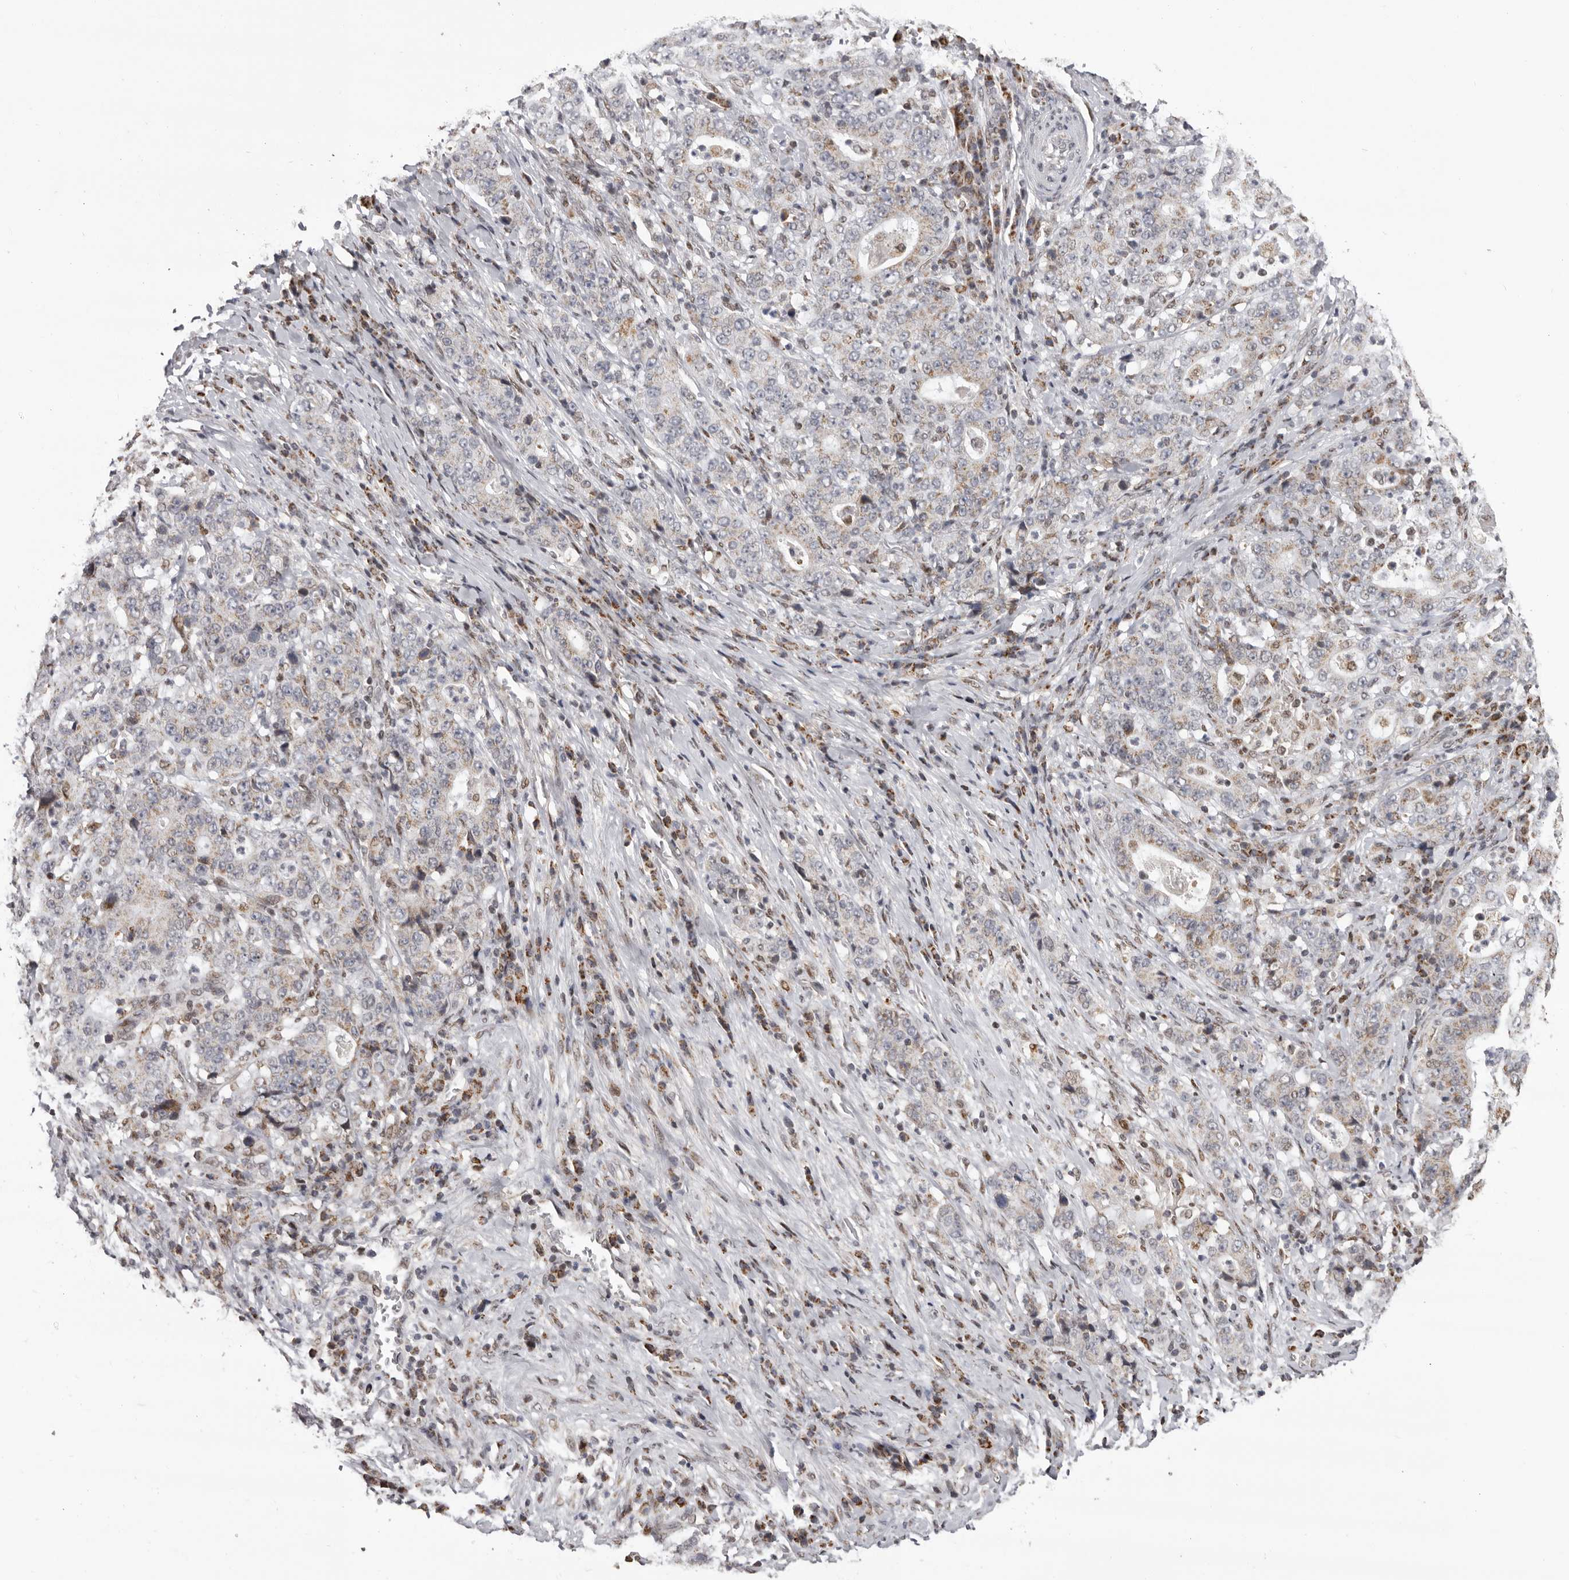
{"staining": {"intensity": "weak", "quantity": "<25%", "location": "cytoplasmic/membranous"}, "tissue": "stomach cancer", "cell_type": "Tumor cells", "image_type": "cancer", "snomed": [{"axis": "morphology", "description": "Normal tissue, NOS"}, {"axis": "morphology", "description": "Adenocarcinoma, NOS"}, {"axis": "topography", "description": "Stomach, upper"}, {"axis": "topography", "description": "Stomach"}], "caption": "Immunohistochemistry (IHC) of human stomach cancer (adenocarcinoma) exhibits no positivity in tumor cells.", "gene": "C17orf99", "patient": {"sex": "male", "age": 59}}